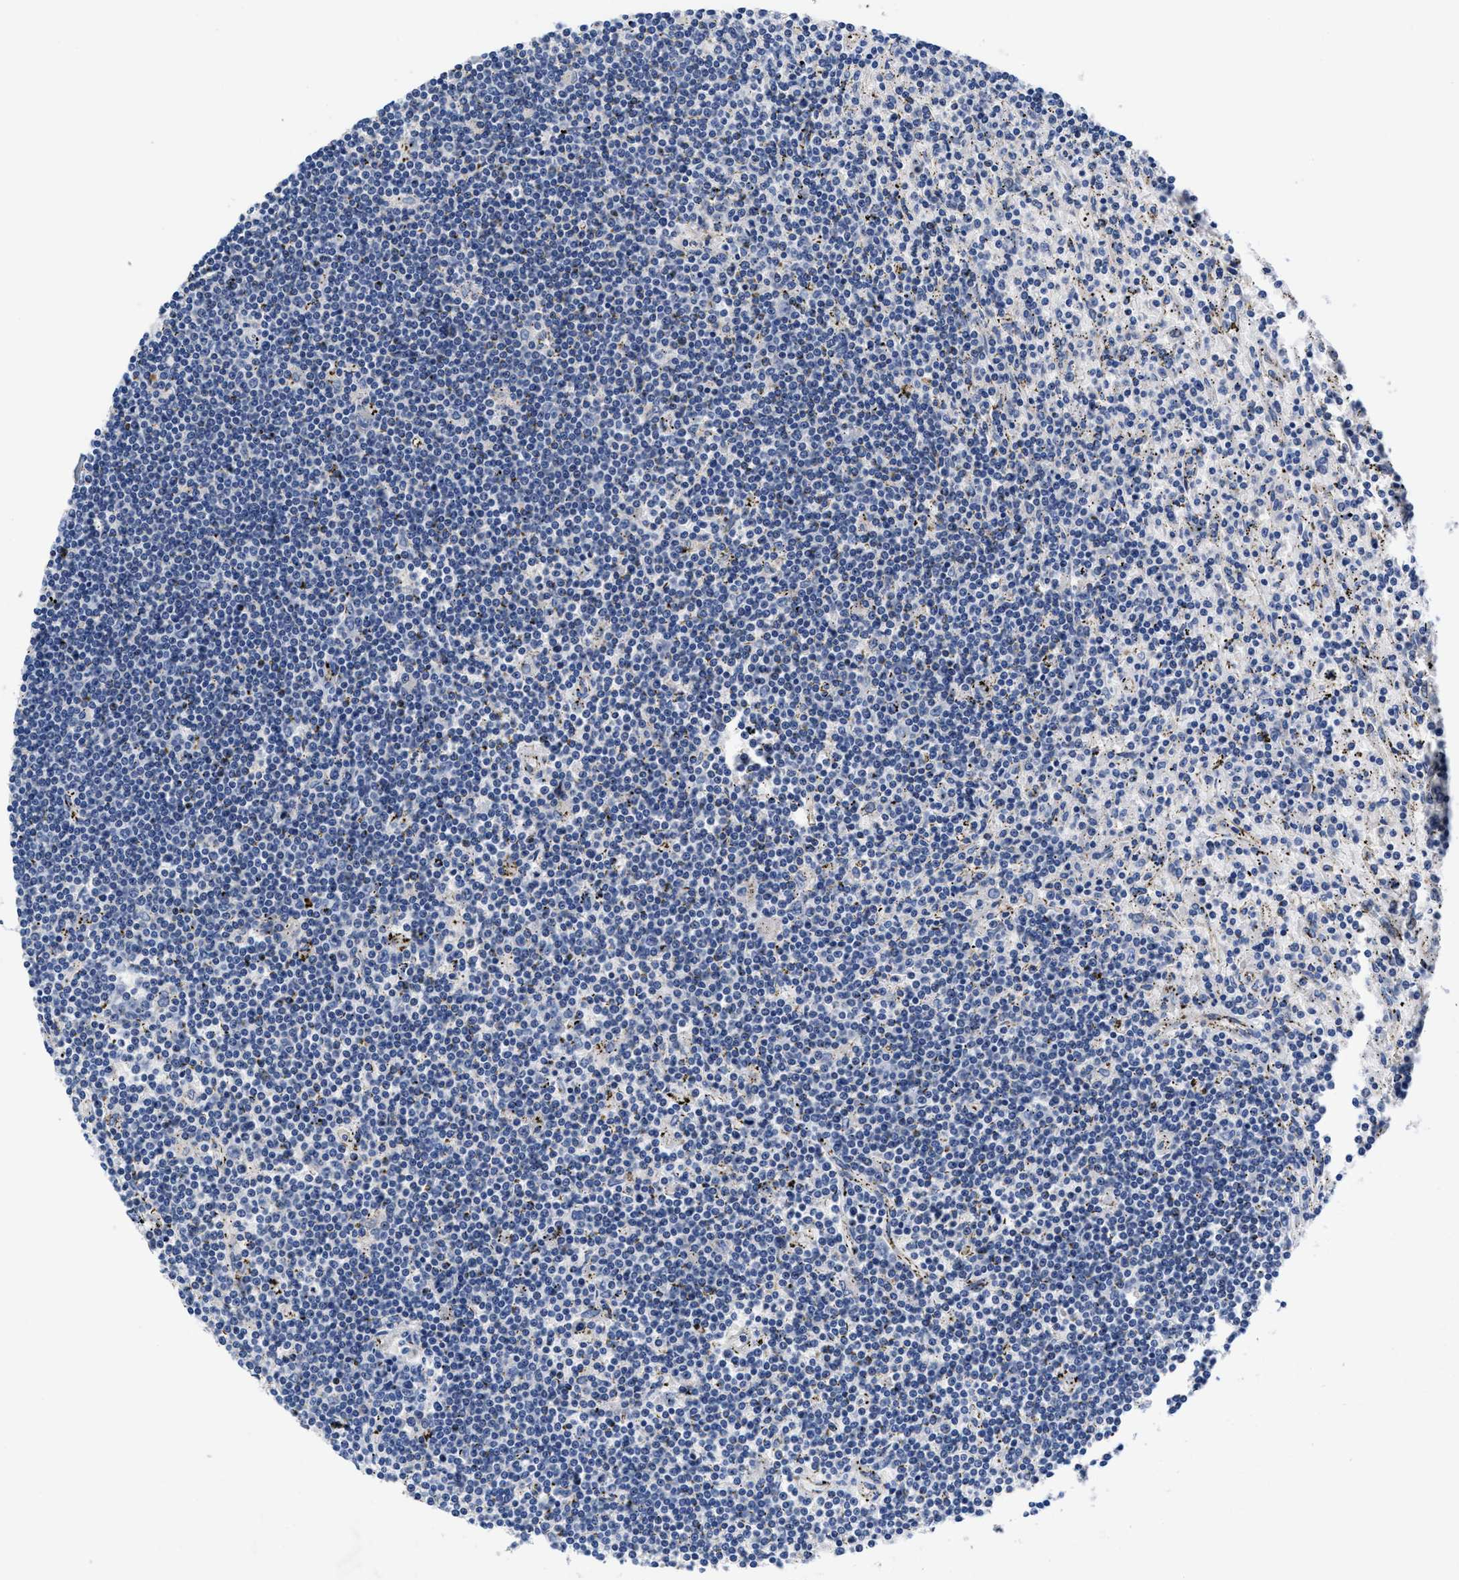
{"staining": {"intensity": "negative", "quantity": "none", "location": "none"}, "tissue": "lymphoma", "cell_type": "Tumor cells", "image_type": "cancer", "snomed": [{"axis": "morphology", "description": "Malignant lymphoma, non-Hodgkin's type, Low grade"}, {"axis": "topography", "description": "Spleen"}], "caption": "An image of human lymphoma is negative for staining in tumor cells.", "gene": "DHRS13", "patient": {"sex": "male", "age": 76}}